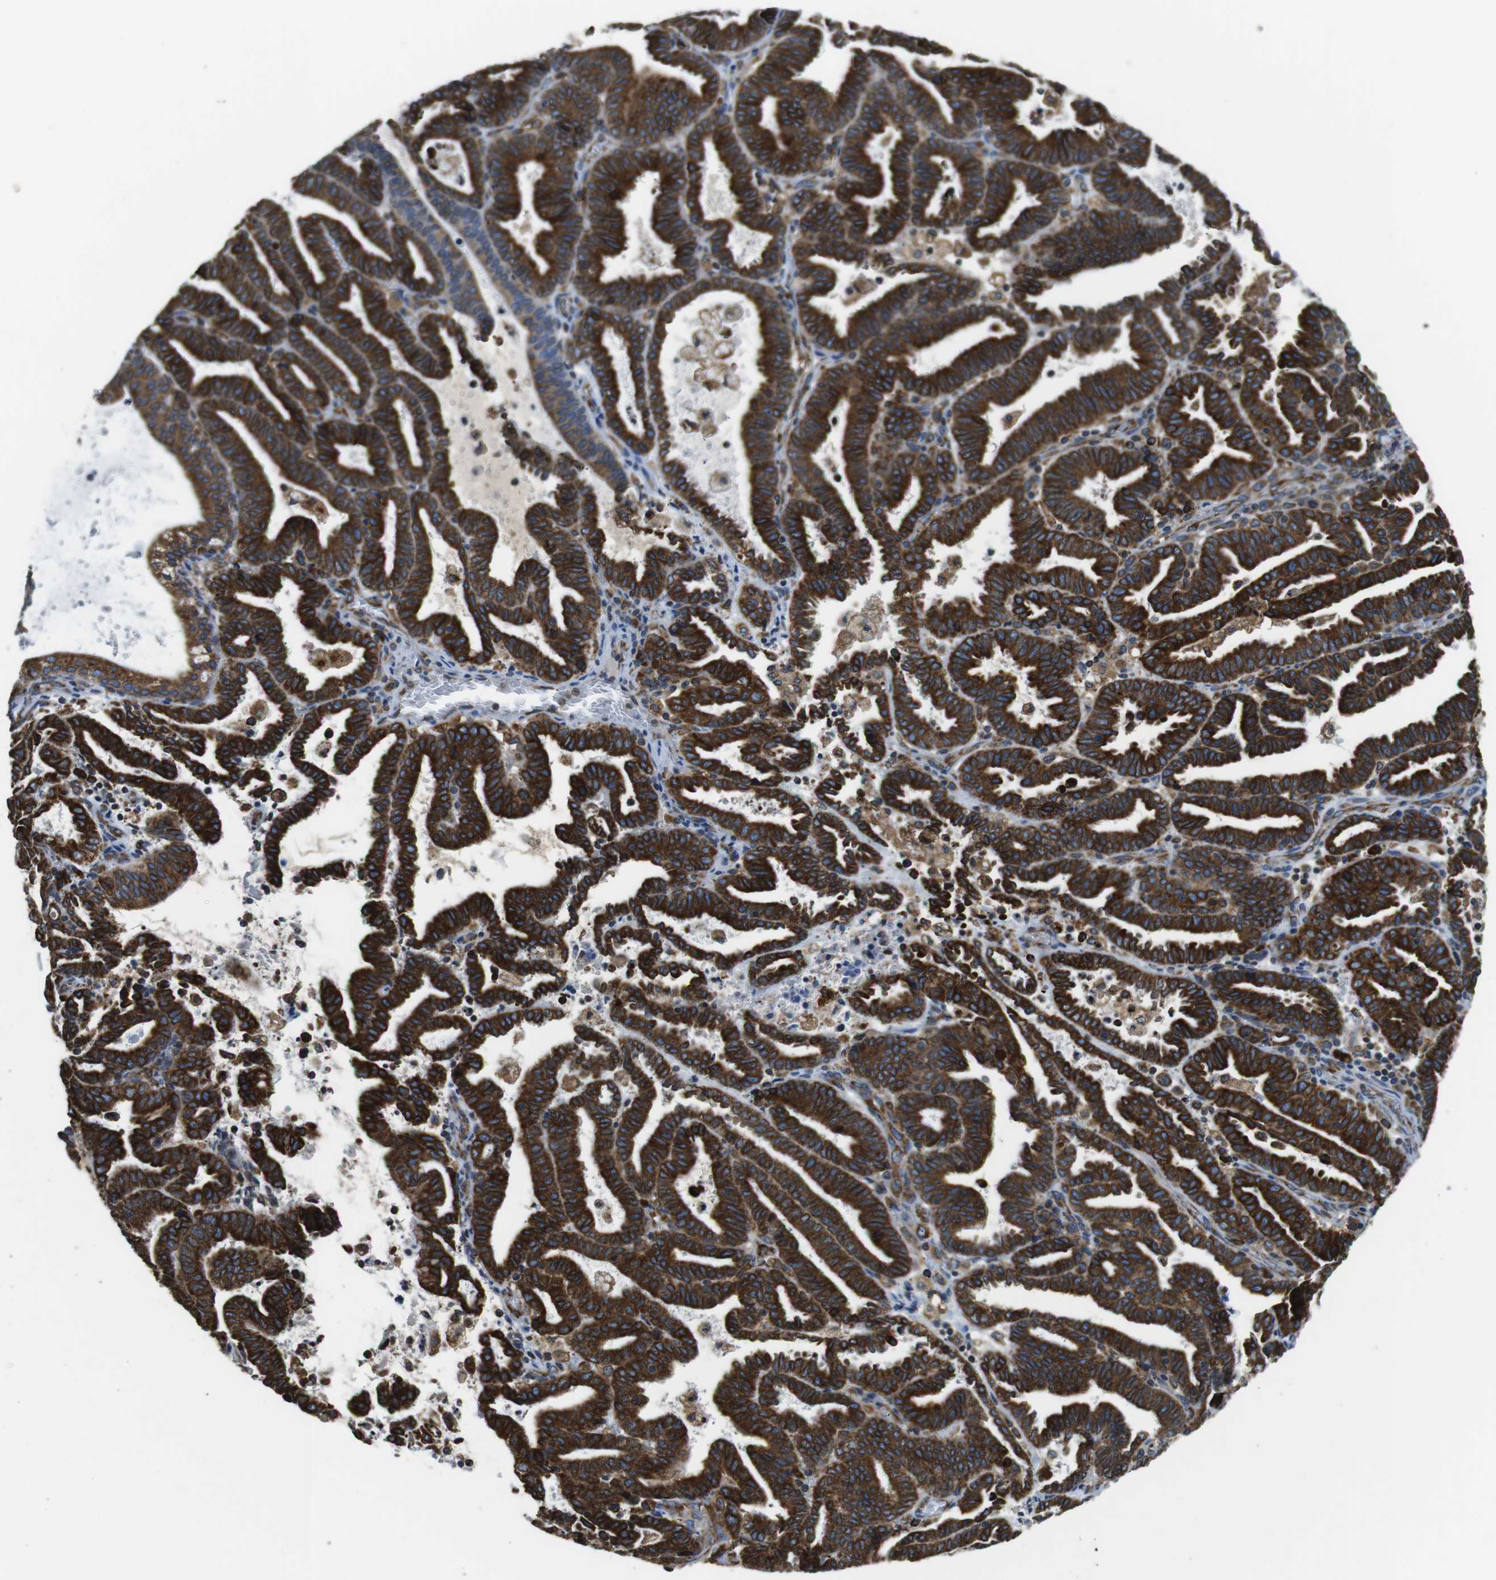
{"staining": {"intensity": "strong", "quantity": ">75%", "location": "cytoplasmic/membranous"}, "tissue": "endometrial cancer", "cell_type": "Tumor cells", "image_type": "cancer", "snomed": [{"axis": "morphology", "description": "Adenocarcinoma, NOS"}, {"axis": "topography", "description": "Uterus"}], "caption": "Endometrial adenocarcinoma tissue displays strong cytoplasmic/membranous positivity in approximately >75% of tumor cells", "gene": "UGGT1", "patient": {"sex": "female", "age": 83}}